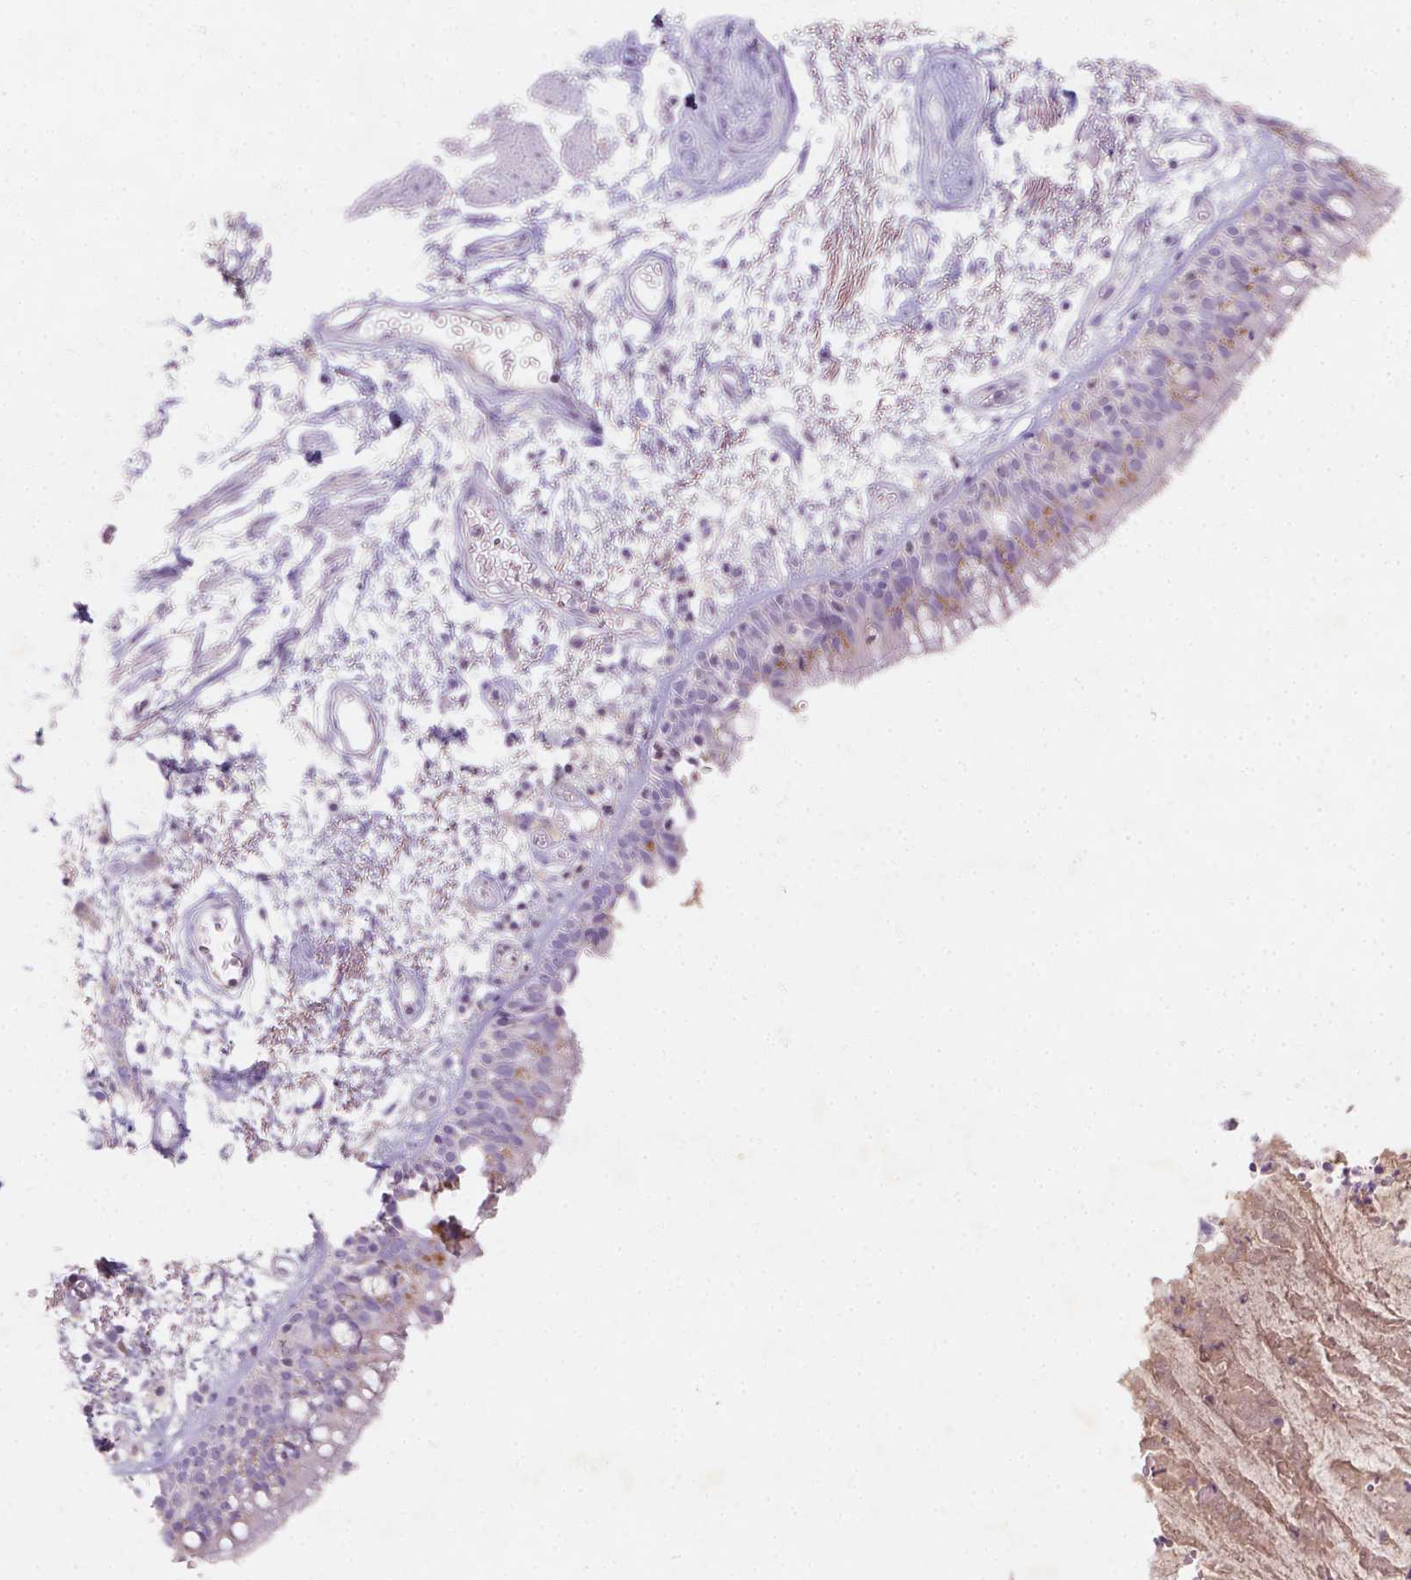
{"staining": {"intensity": "negative", "quantity": "none", "location": "none"}, "tissue": "bronchus", "cell_type": "Respiratory epithelial cells", "image_type": "normal", "snomed": [{"axis": "morphology", "description": "Normal tissue, NOS"}, {"axis": "morphology", "description": "Squamous cell carcinoma, NOS"}, {"axis": "topography", "description": "Cartilage tissue"}, {"axis": "topography", "description": "Bronchus"}, {"axis": "topography", "description": "Lung"}], "caption": "Immunohistochemistry (IHC) of unremarkable bronchus exhibits no expression in respiratory epithelial cells. (DAB (3,3'-diaminobenzidine) immunohistochemistry (IHC) with hematoxylin counter stain).", "gene": "GAL3ST2", "patient": {"sex": "male", "age": 66}}